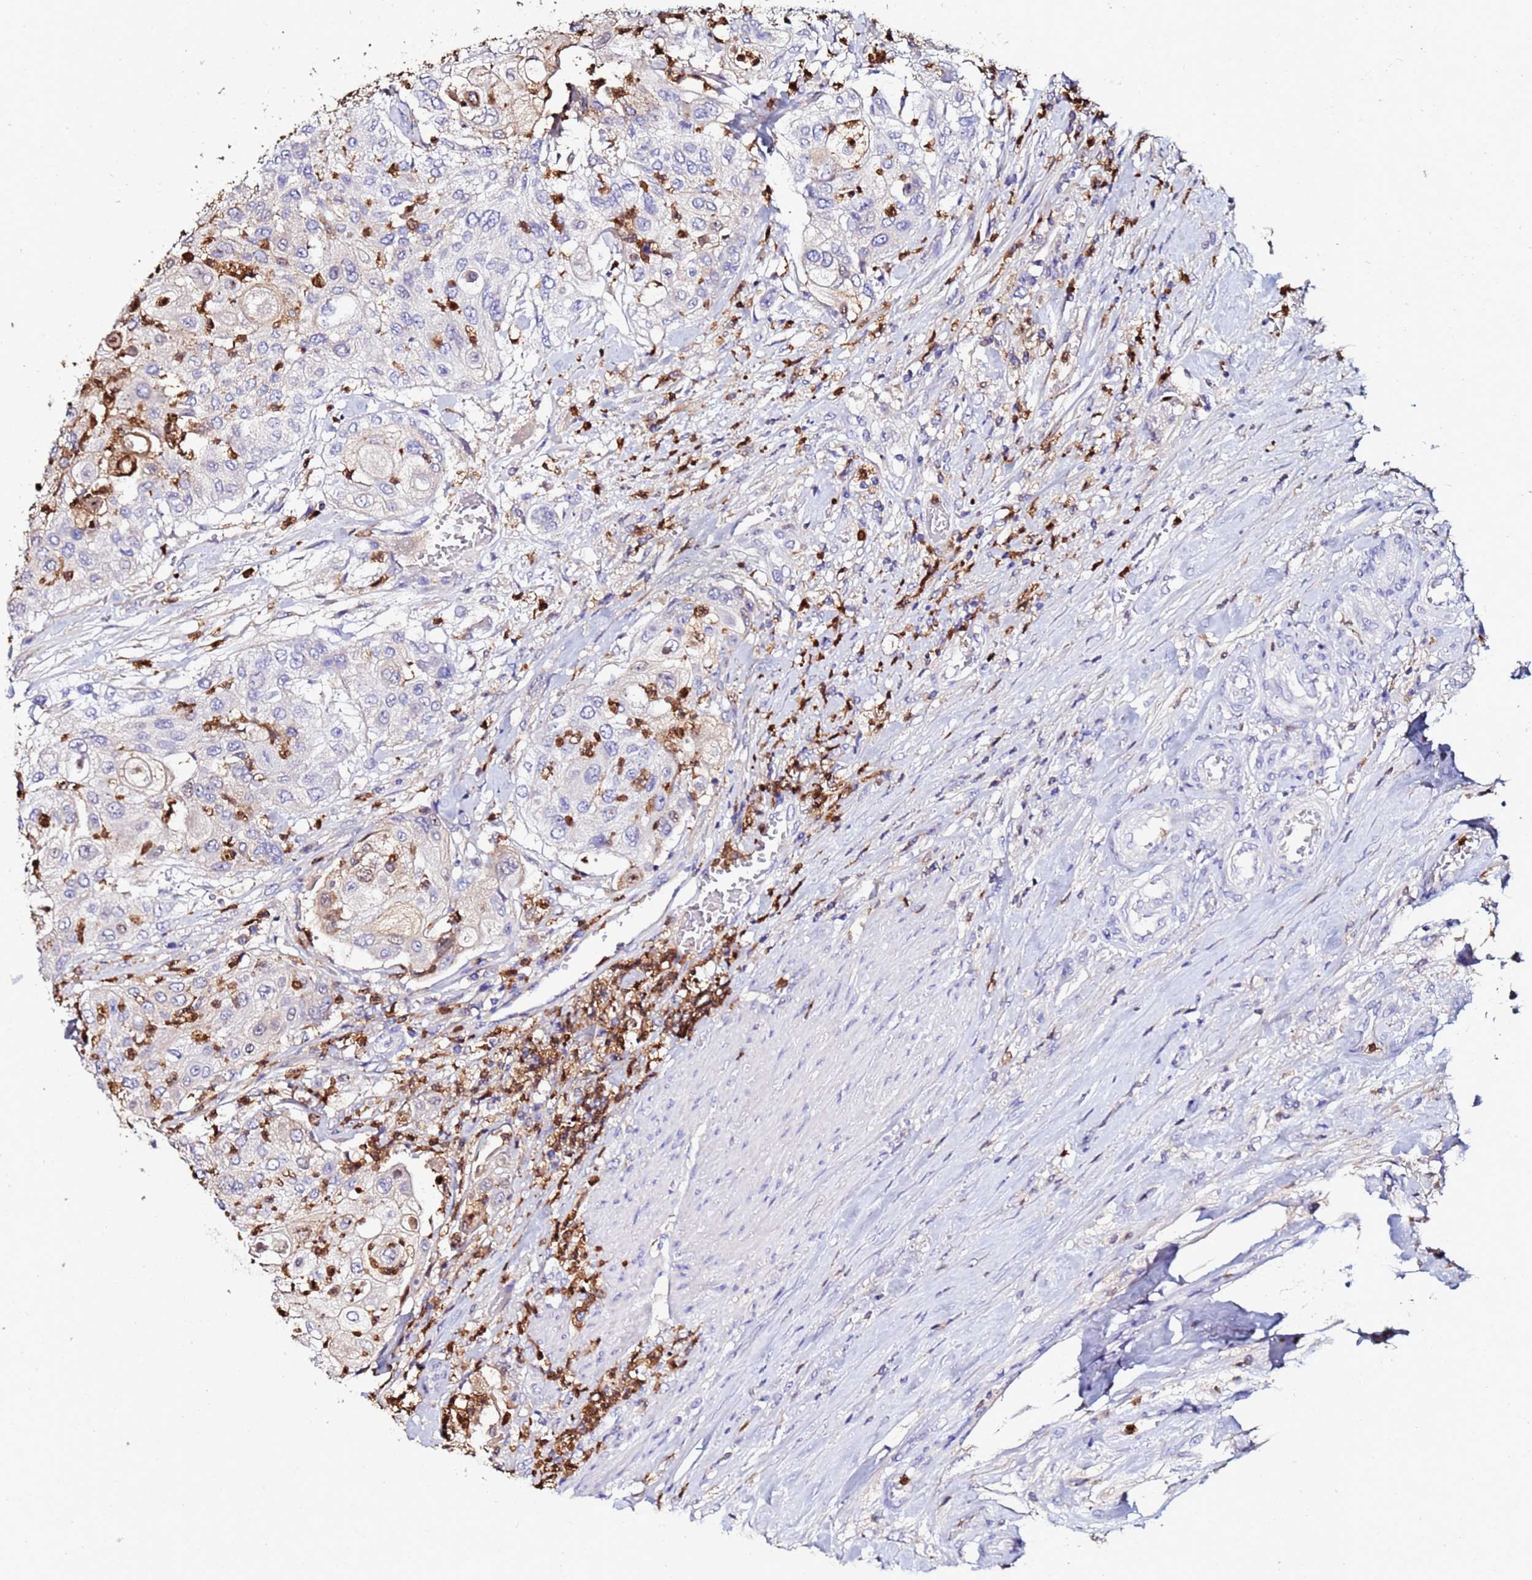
{"staining": {"intensity": "negative", "quantity": "none", "location": "none"}, "tissue": "urothelial cancer", "cell_type": "Tumor cells", "image_type": "cancer", "snomed": [{"axis": "morphology", "description": "Urothelial carcinoma, High grade"}, {"axis": "topography", "description": "Urinary bladder"}], "caption": "Protein analysis of high-grade urothelial carcinoma shows no significant staining in tumor cells. (Brightfield microscopy of DAB (3,3'-diaminobenzidine) immunohistochemistry (IHC) at high magnification).", "gene": "TUBAL3", "patient": {"sex": "female", "age": 79}}